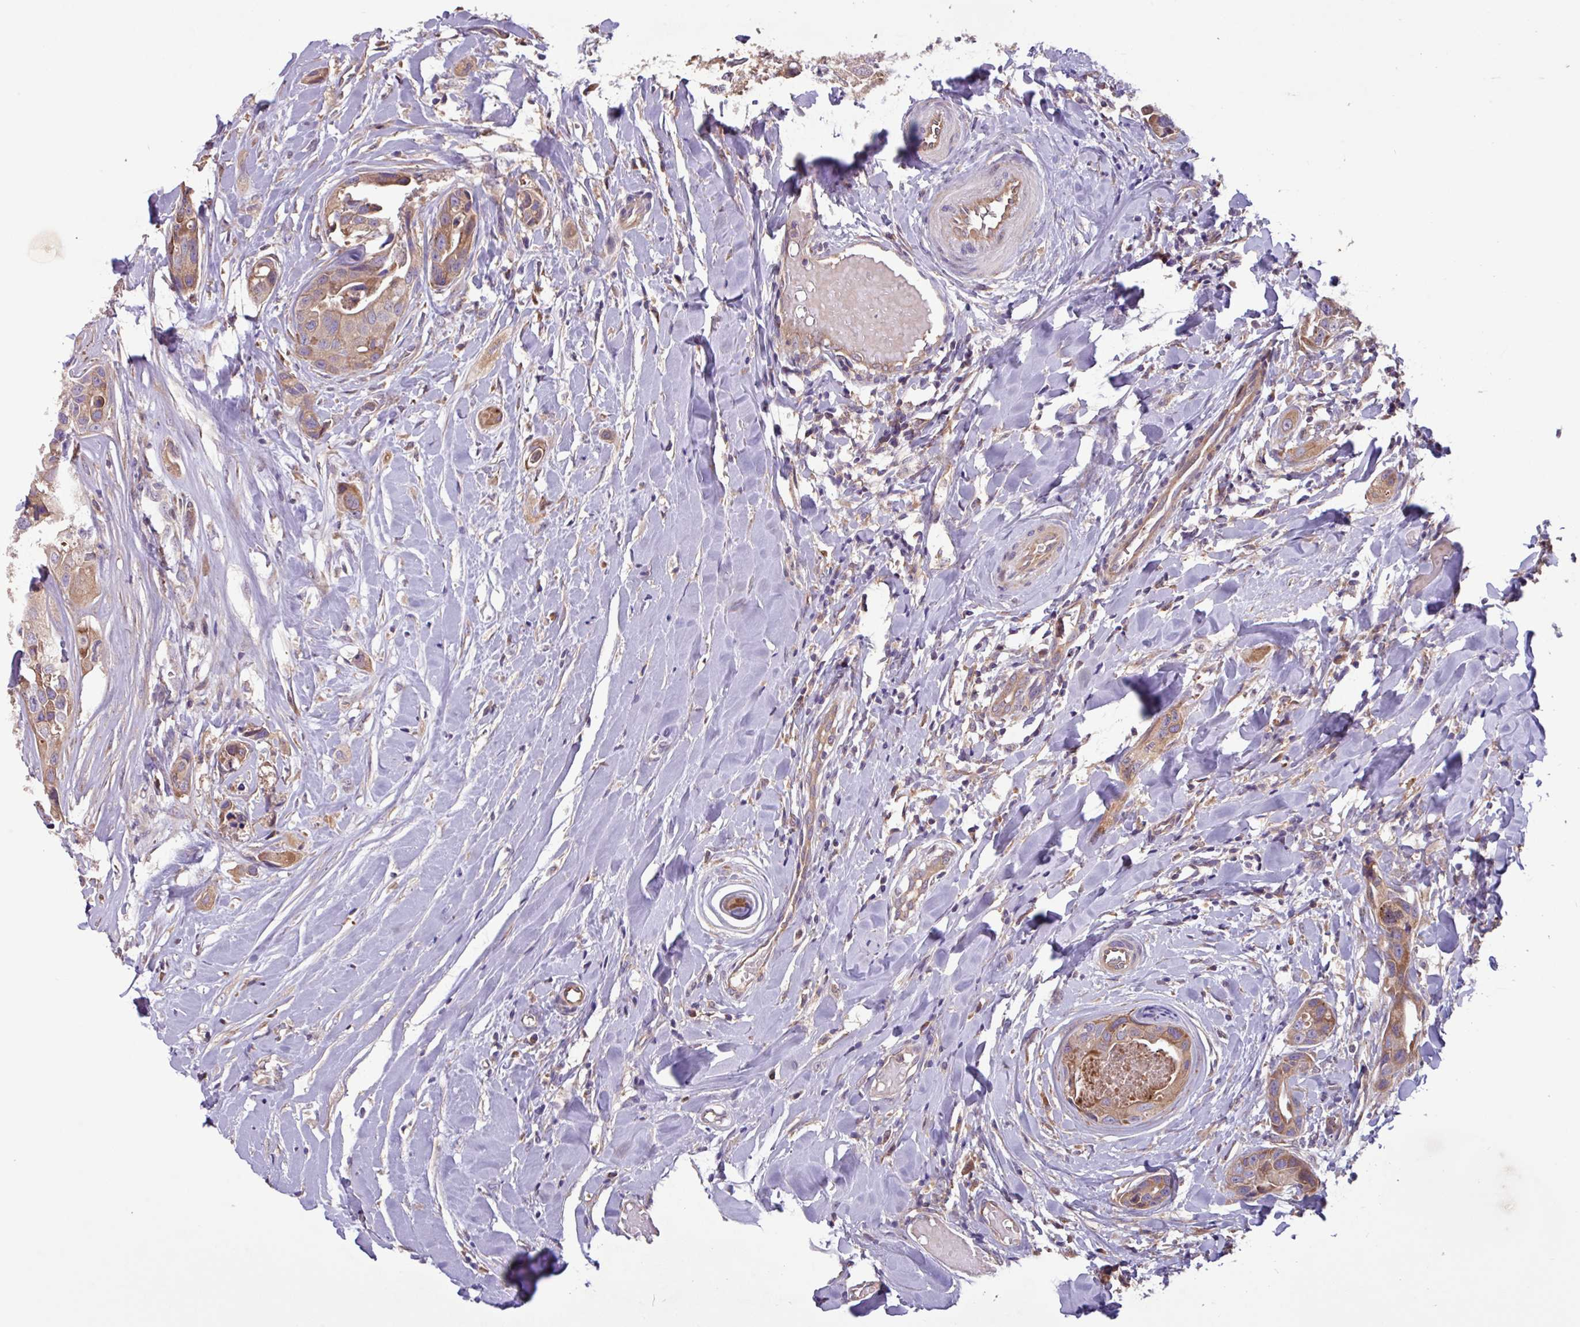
{"staining": {"intensity": "moderate", "quantity": ">75%", "location": "cytoplasmic/membranous"}, "tissue": "head and neck cancer", "cell_type": "Tumor cells", "image_type": "cancer", "snomed": [{"axis": "morphology", "description": "Adenocarcinoma, NOS"}, {"axis": "morphology", "description": "Adenocarcinoma, metastatic, NOS"}, {"axis": "topography", "description": "Head-Neck"}], "caption": "Human head and neck cancer (adenocarcinoma) stained with a brown dye reveals moderate cytoplasmic/membranous positive positivity in about >75% of tumor cells.", "gene": "PTPRQ", "patient": {"sex": "male", "age": 75}}